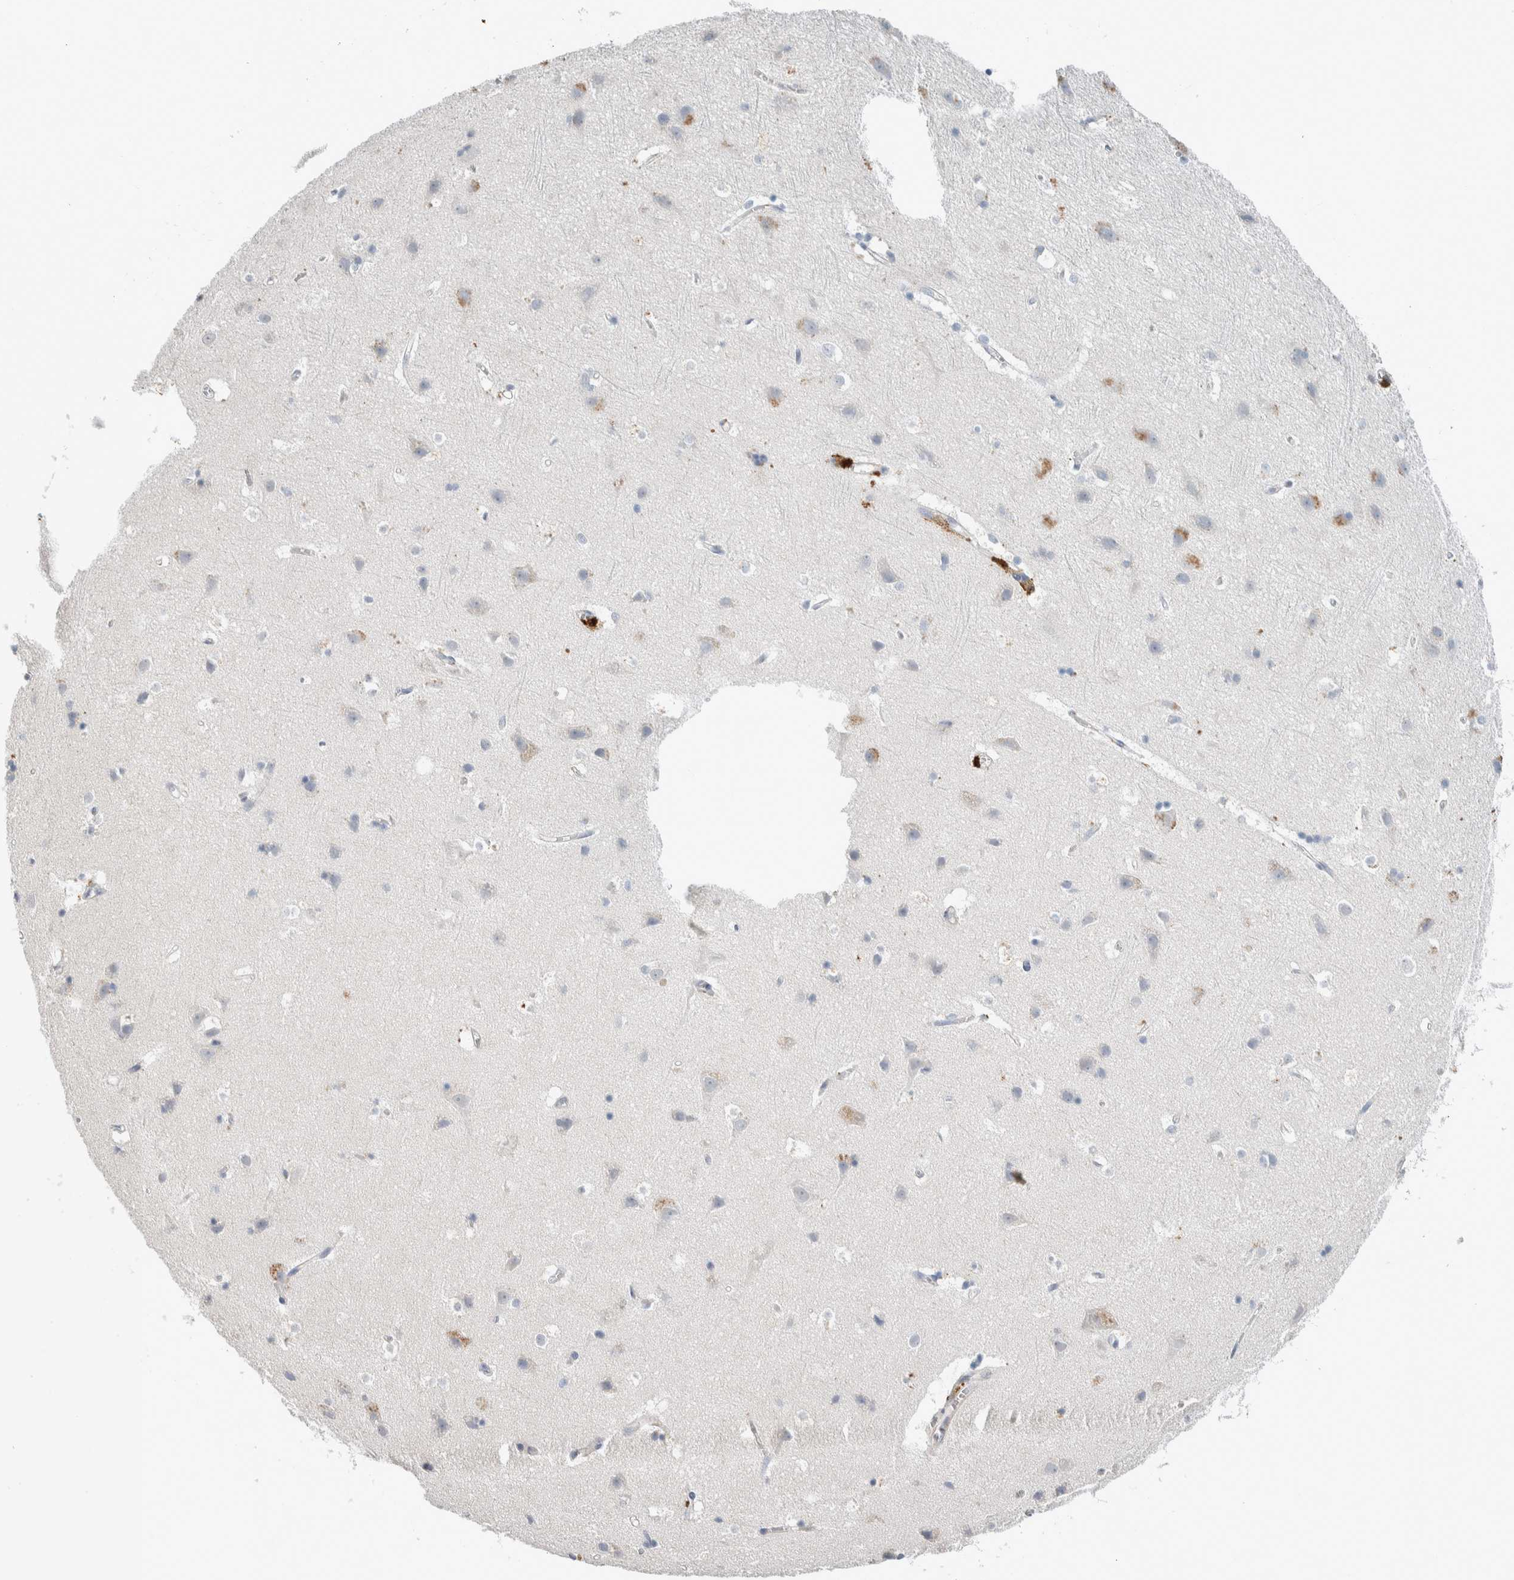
{"staining": {"intensity": "weak", "quantity": "<25%", "location": "cytoplasmic/membranous"}, "tissue": "cerebral cortex", "cell_type": "Endothelial cells", "image_type": "normal", "snomed": [{"axis": "morphology", "description": "Normal tissue, NOS"}, {"axis": "topography", "description": "Cerebral cortex"}], "caption": "Immunohistochemistry of unremarkable cerebral cortex shows no expression in endothelial cells. Nuclei are stained in blue.", "gene": "NFKB2", "patient": {"sex": "male", "age": 54}}